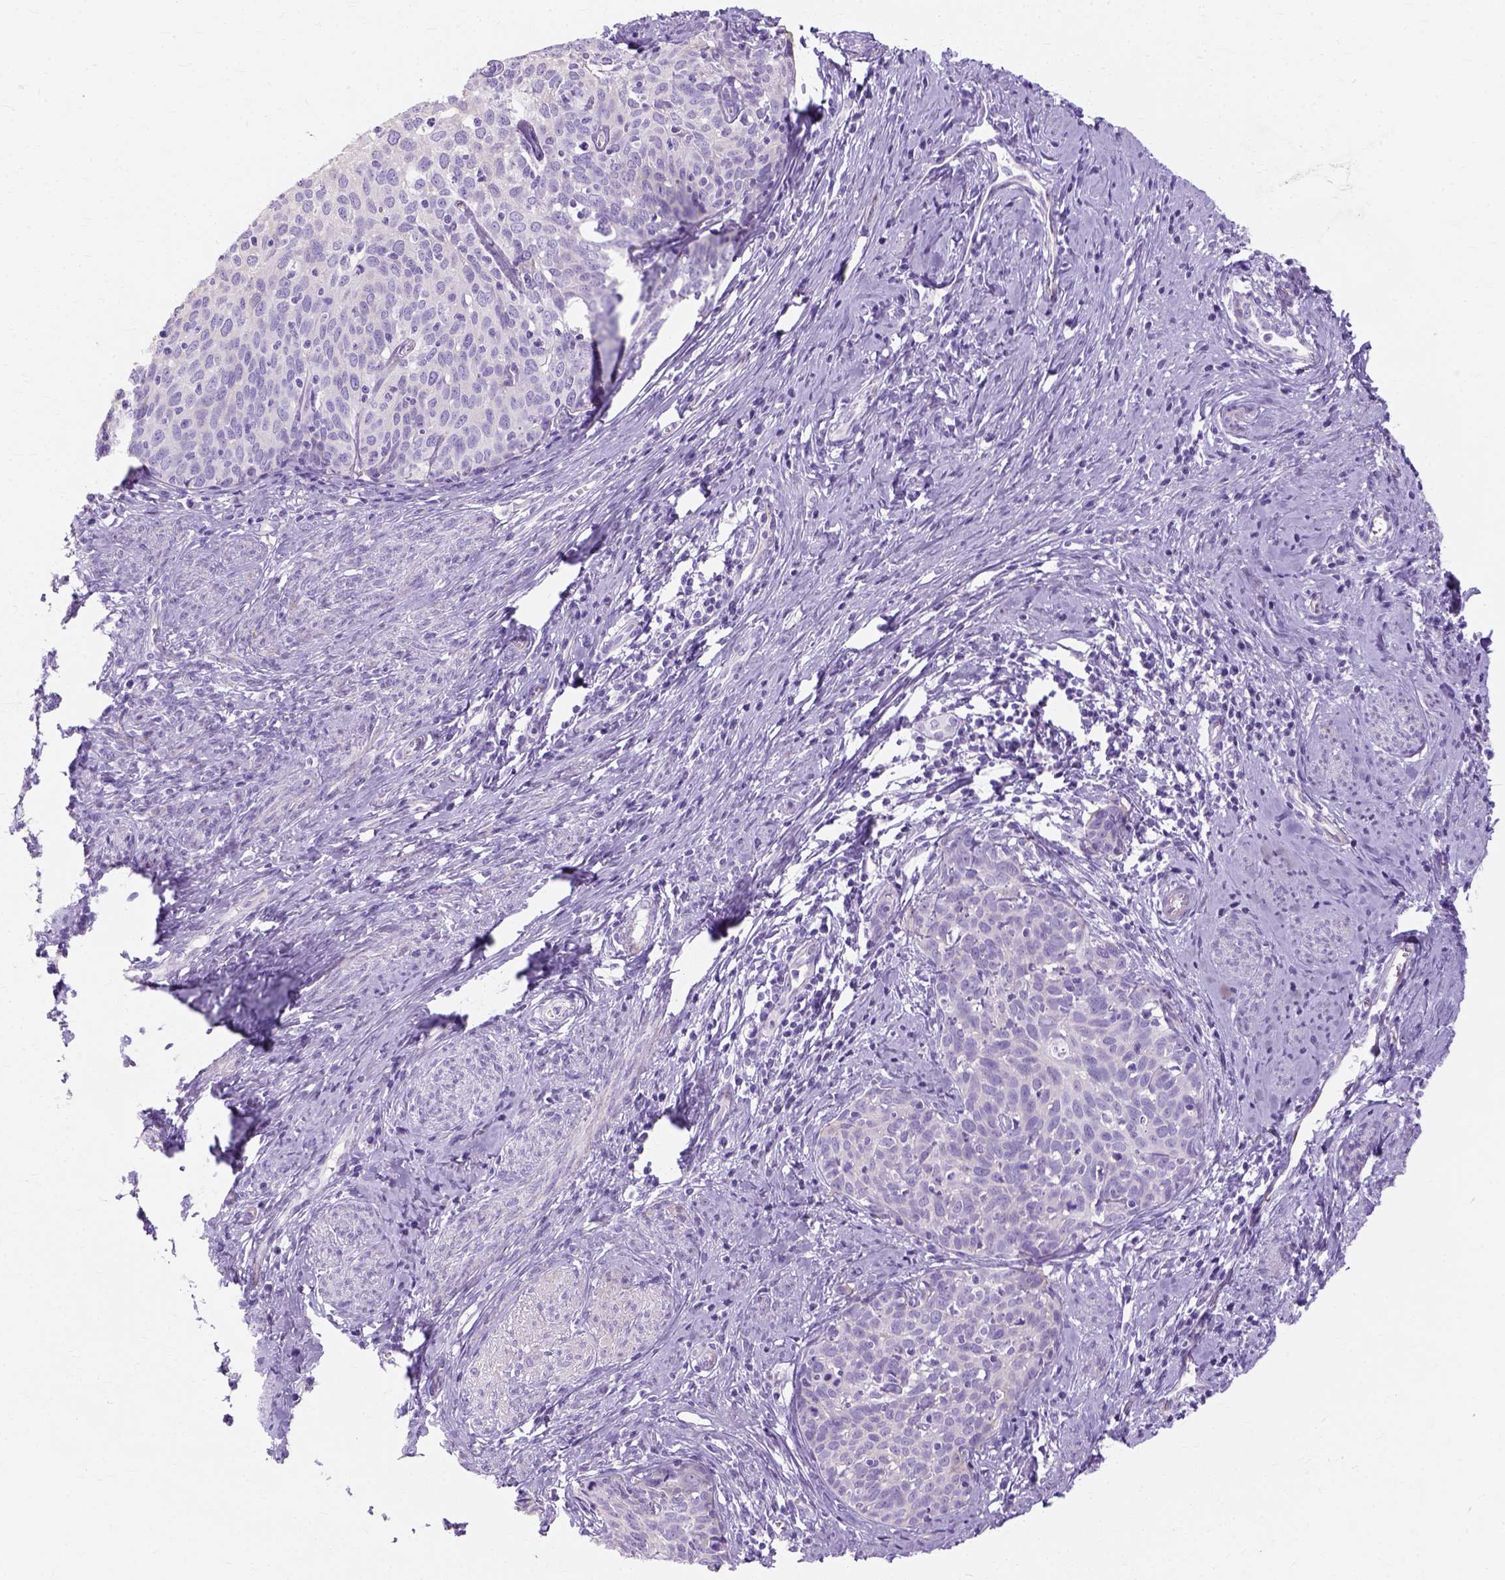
{"staining": {"intensity": "negative", "quantity": "none", "location": "none"}, "tissue": "cervical cancer", "cell_type": "Tumor cells", "image_type": "cancer", "snomed": [{"axis": "morphology", "description": "Squamous cell carcinoma, NOS"}, {"axis": "topography", "description": "Cervix"}], "caption": "Immunohistochemistry photomicrograph of neoplastic tissue: cervical cancer (squamous cell carcinoma) stained with DAB (3,3'-diaminobenzidine) reveals no significant protein staining in tumor cells.", "gene": "MYH15", "patient": {"sex": "female", "age": 62}}